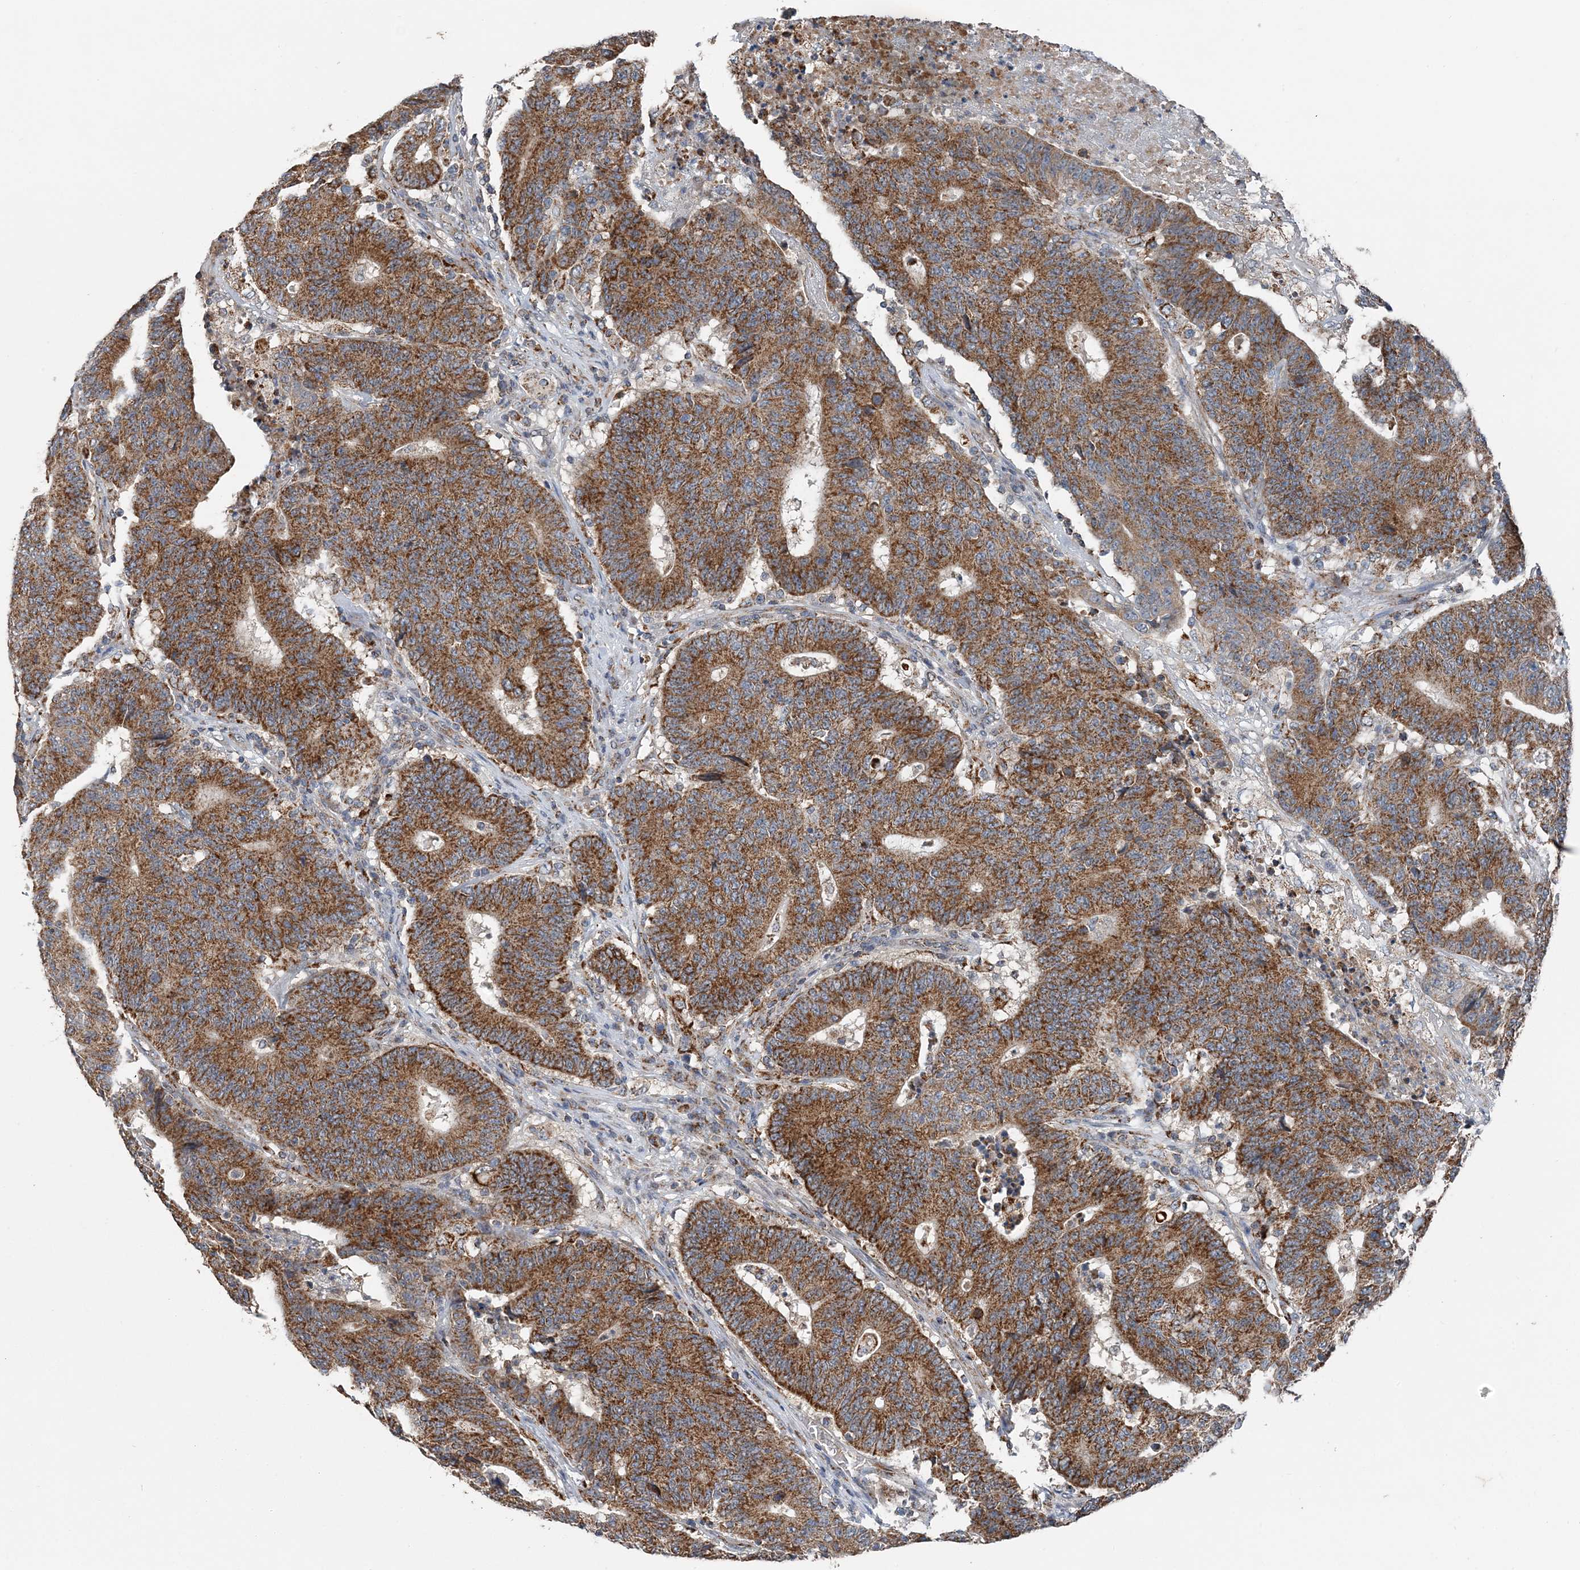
{"staining": {"intensity": "strong", "quantity": ">75%", "location": "cytoplasmic/membranous"}, "tissue": "colorectal cancer", "cell_type": "Tumor cells", "image_type": "cancer", "snomed": [{"axis": "morphology", "description": "Normal tissue, NOS"}, {"axis": "morphology", "description": "Adenocarcinoma, NOS"}, {"axis": "topography", "description": "Colon"}], "caption": "Colorectal cancer (adenocarcinoma) was stained to show a protein in brown. There is high levels of strong cytoplasmic/membranous positivity in about >75% of tumor cells. The staining was performed using DAB to visualize the protein expression in brown, while the nuclei were stained in blue with hematoxylin (Magnification: 20x).", "gene": "SPRY2", "patient": {"sex": "female", "age": 75}}